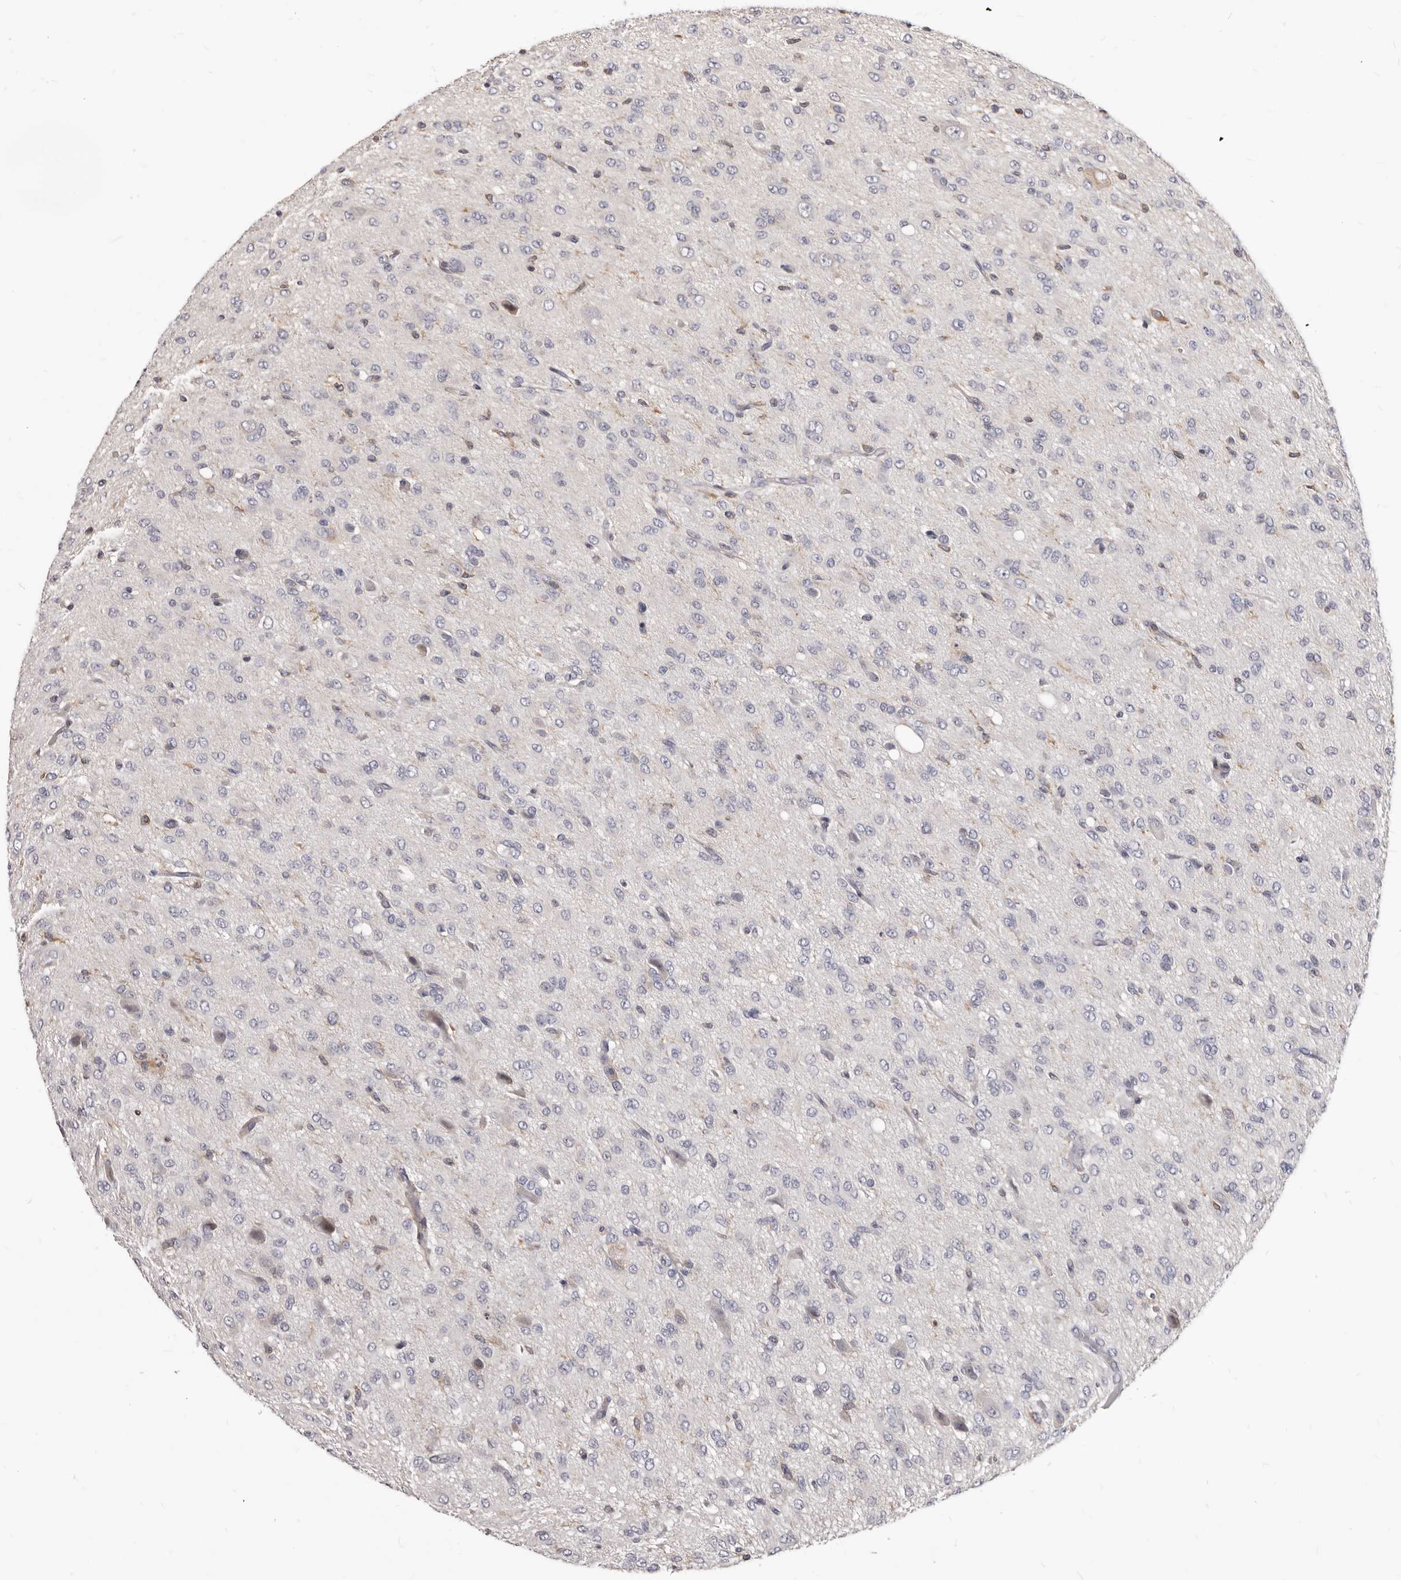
{"staining": {"intensity": "negative", "quantity": "none", "location": "none"}, "tissue": "glioma", "cell_type": "Tumor cells", "image_type": "cancer", "snomed": [{"axis": "morphology", "description": "Glioma, malignant, High grade"}, {"axis": "topography", "description": "Brain"}], "caption": "Immunohistochemical staining of malignant high-grade glioma reveals no significant positivity in tumor cells. The staining was performed using DAB (3,3'-diaminobenzidine) to visualize the protein expression in brown, while the nuclei were stained in blue with hematoxylin (Magnification: 20x).", "gene": "NIBAN1", "patient": {"sex": "female", "age": 59}}